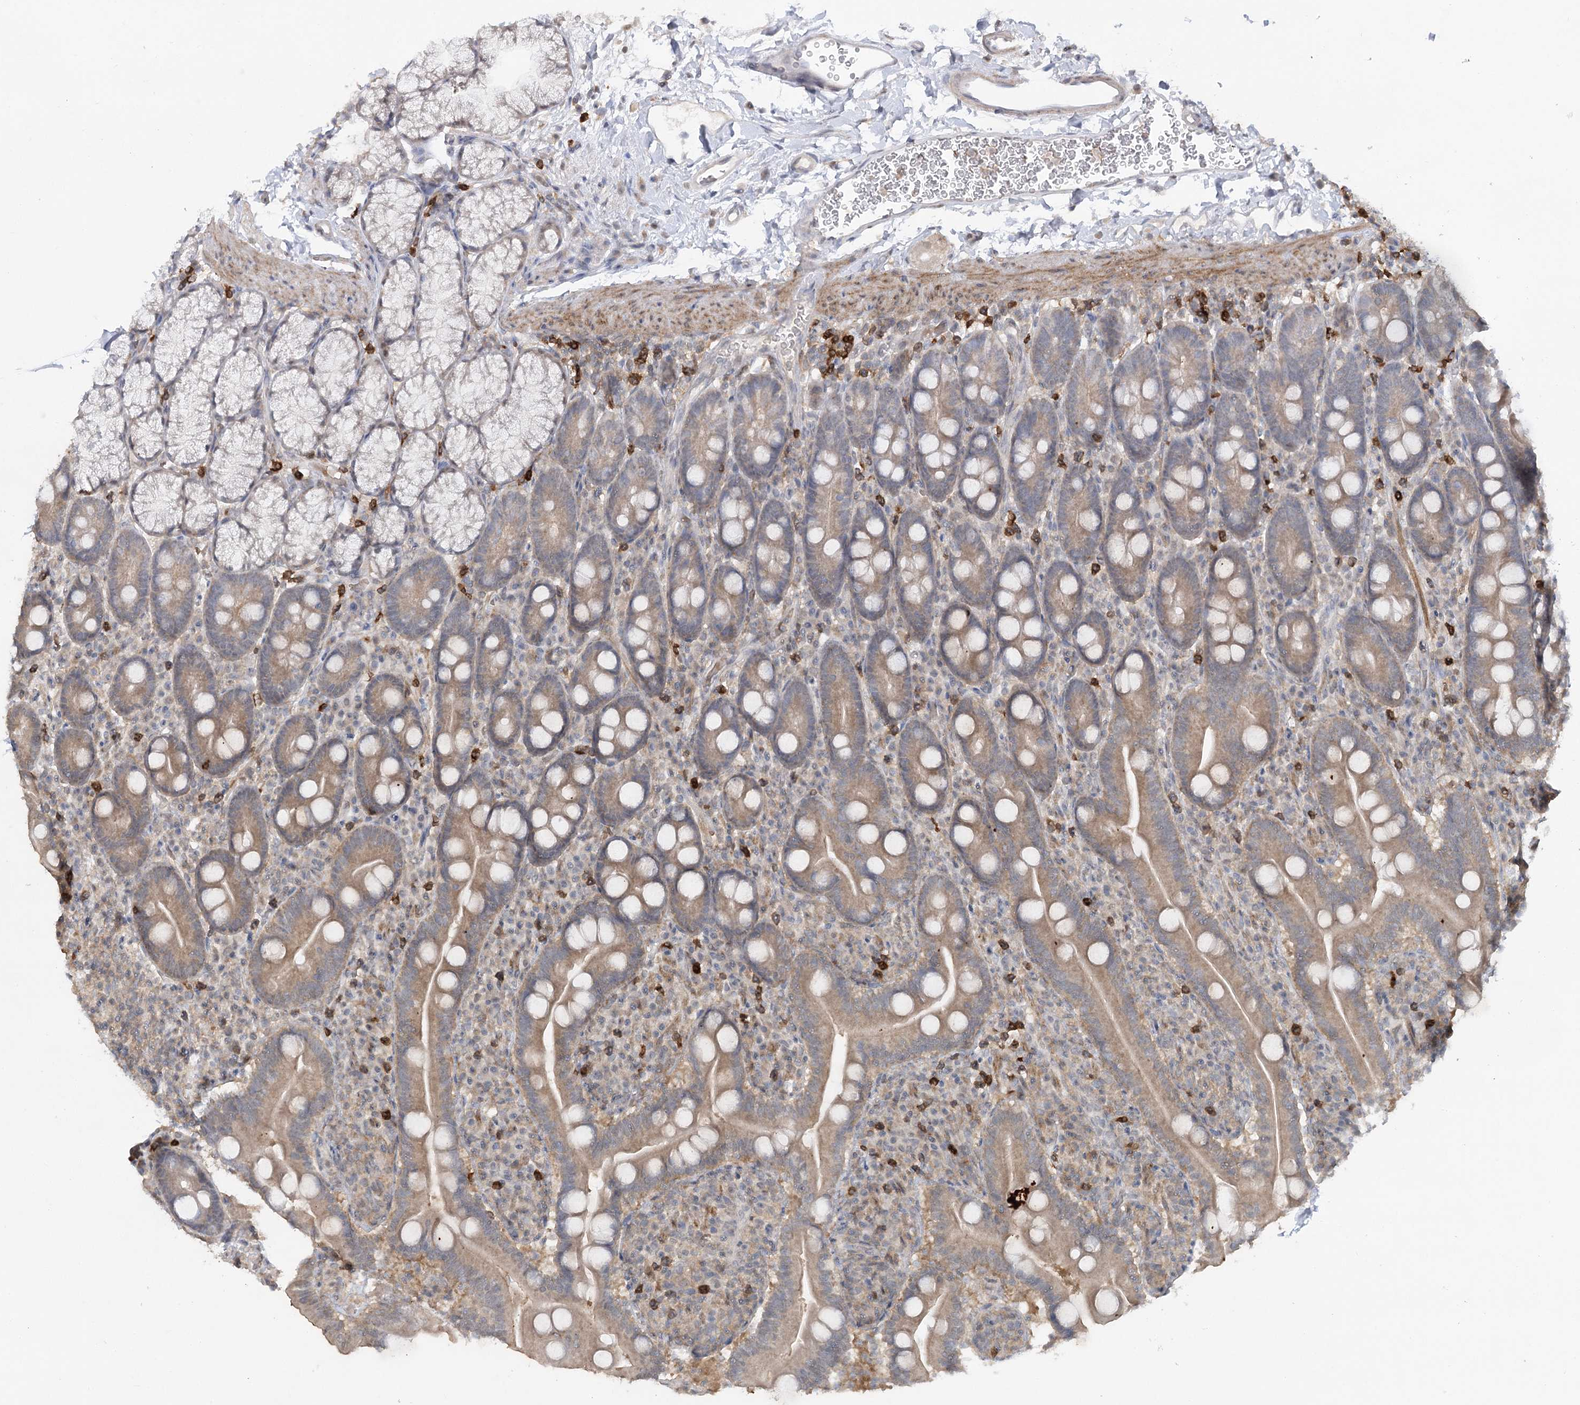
{"staining": {"intensity": "moderate", "quantity": ">75%", "location": "cytoplasmic/membranous"}, "tissue": "duodenum", "cell_type": "Glandular cells", "image_type": "normal", "snomed": [{"axis": "morphology", "description": "Normal tissue, NOS"}, {"axis": "topography", "description": "Duodenum"}], "caption": "Protein expression by IHC shows moderate cytoplasmic/membranous positivity in about >75% of glandular cells in normal duodenum. The staining is performed using DAB brown chromogen to label protein expression. The nuclei are counter-stained blue using hematoxylin.", "gene": "TRAF3IP1", "patient": {"sex": "male", "age": 35}}